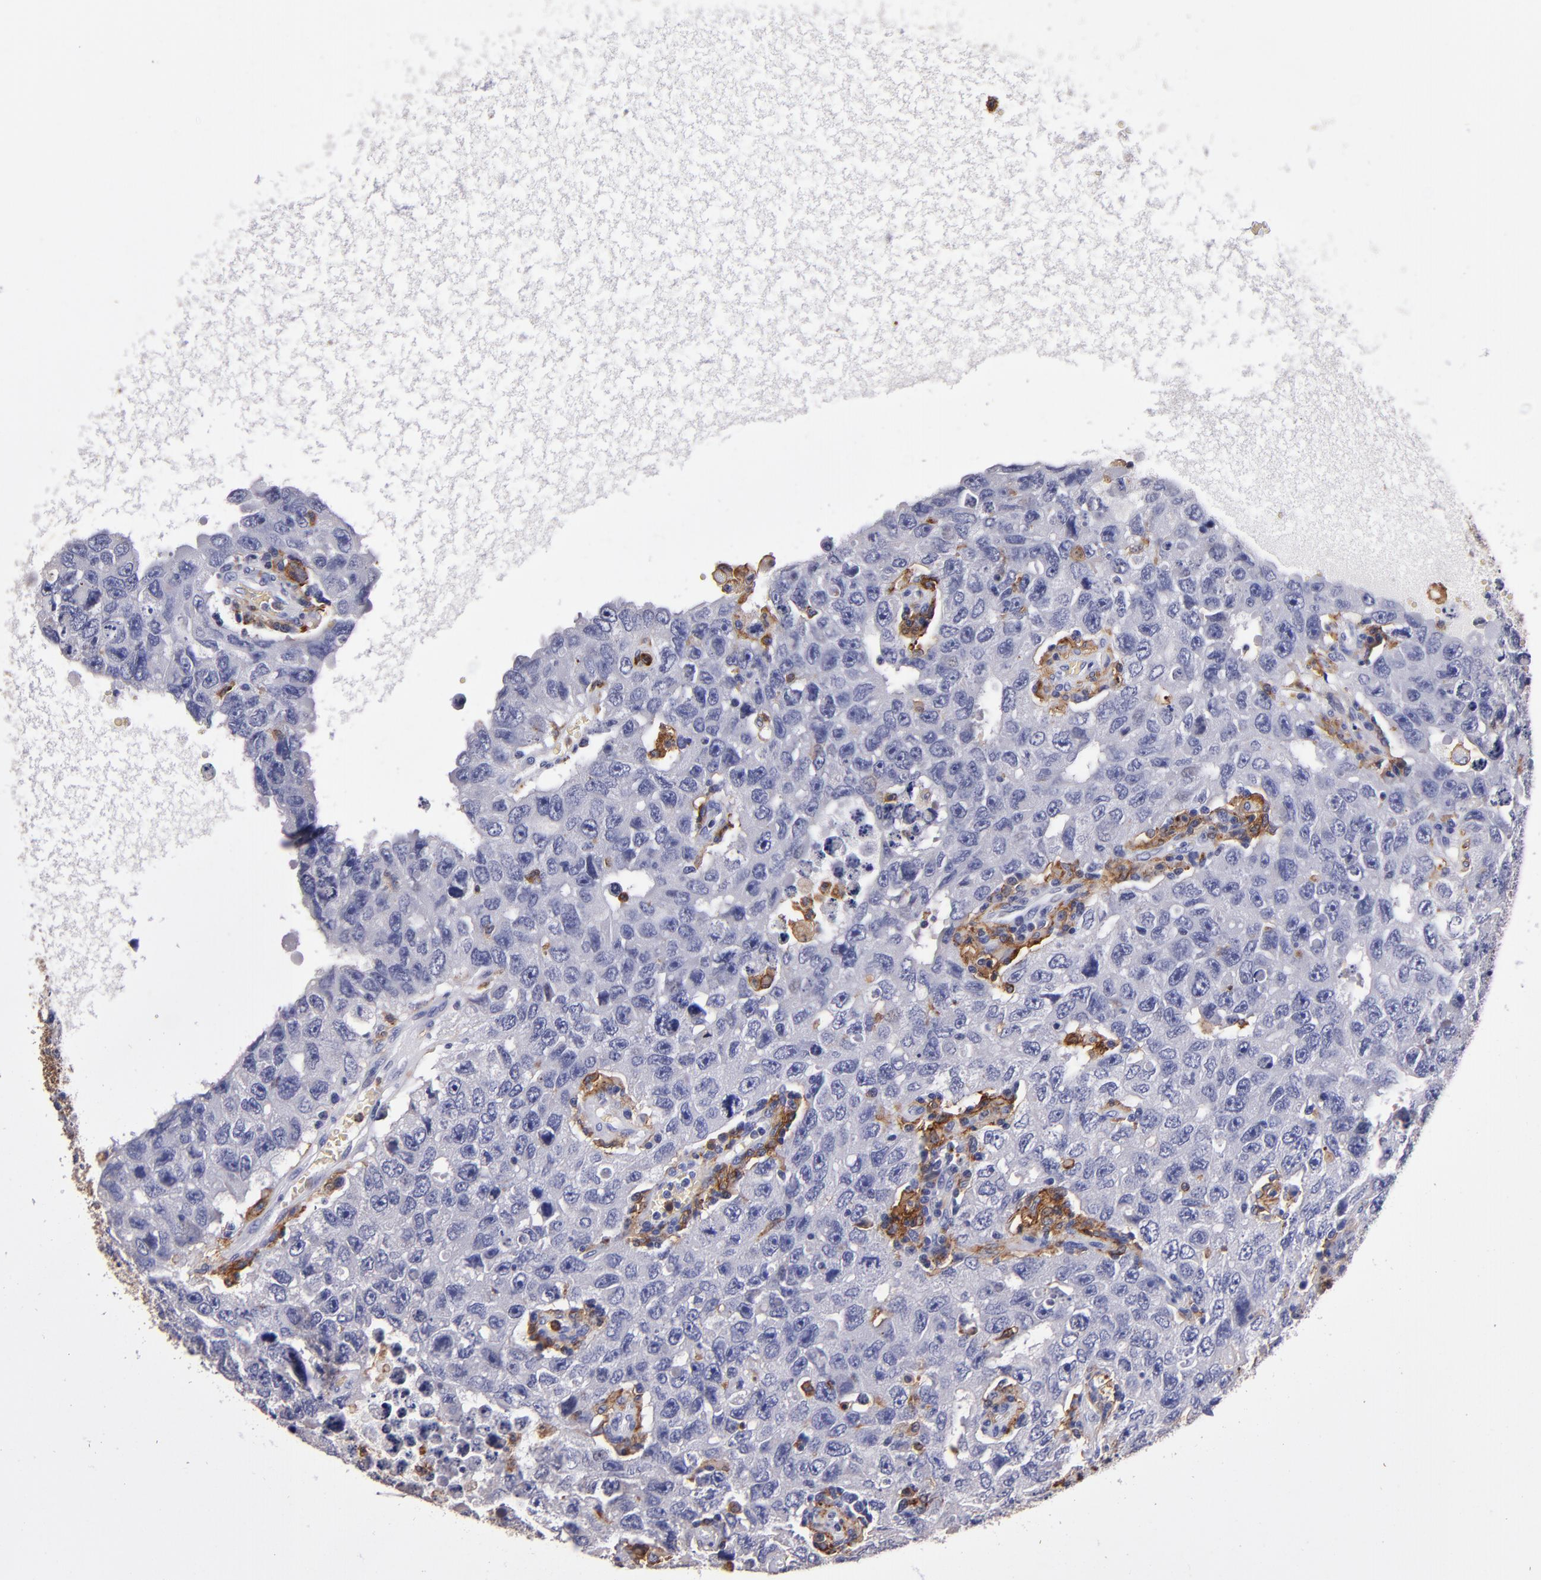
{"staining": {"intensity": "negative", "quantity": "none", "location": "none"}, "tissue": "testis cancer", "cell_type": "Tumor cells", "image_type": "cancer", "snomed": [{"axis": "morphology", "description": "Carcinoma, Embryonal, NOS"}, {"axis": "topography", "description": "Testis"}], "caption": "This is an immunohistochemistry histopathology image of testis cancer. There is no expression in tumor cells.", "gene": "SIRPA", "patient": {"sex": "male", "age": 26}}